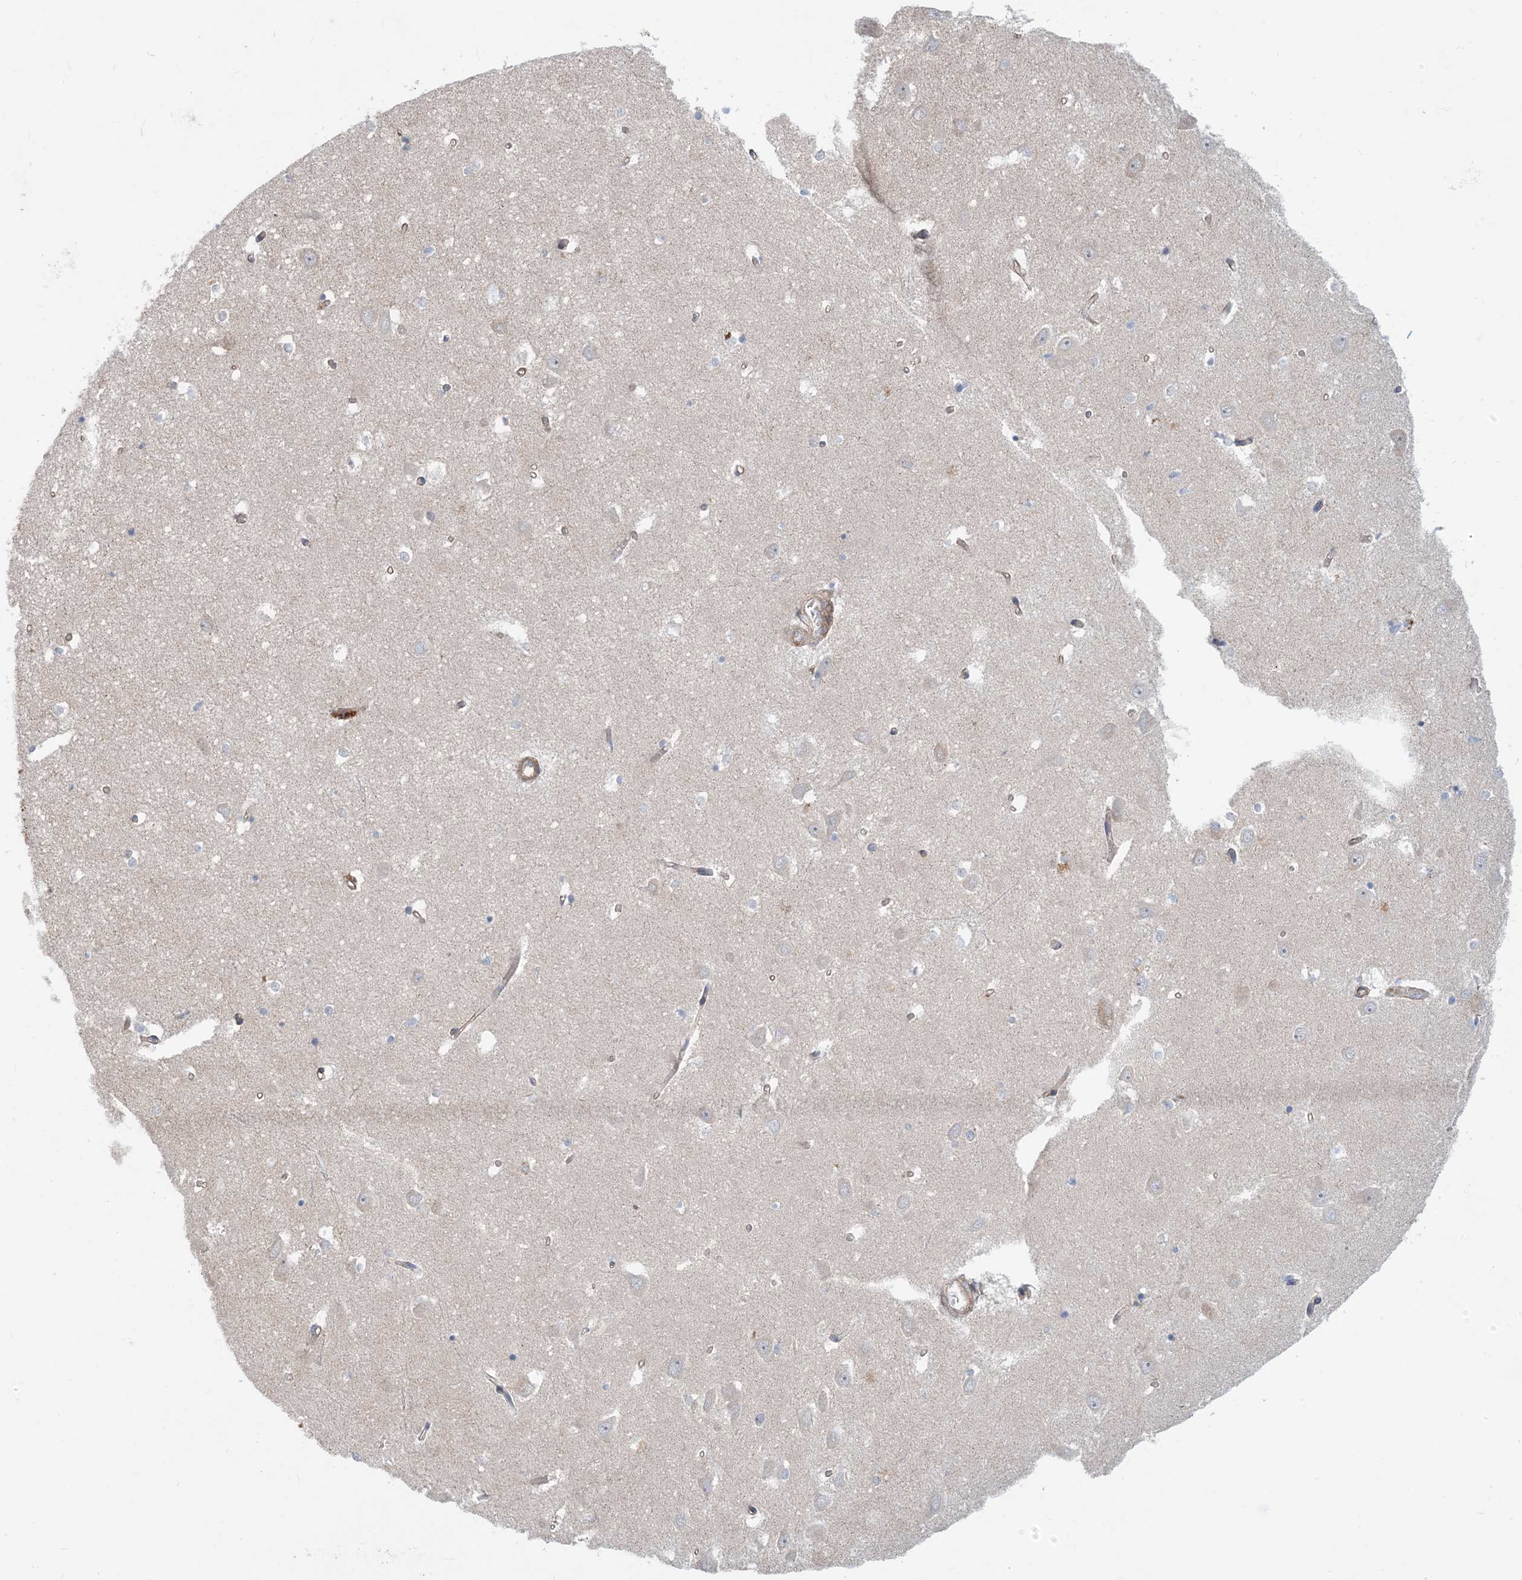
{"staining": {"intensity": "negative", "quantity": "none", "location": "none"}, "tissue": "hippocampus", "cell_type": "Glial cells", "image_type": "normal", "snomed": [{"axis": "morphology", "description": "Normal tissue, NOS"}, {"axis": "topography", "description": "Hippocampus"}], "caption": "The immunohistochemistry (IHC) photomicrograph has no significant positivity in glial cells of hippocampus.", "gene": "PCDHGA1", "patient": {"sex": "male", "age": 70}}